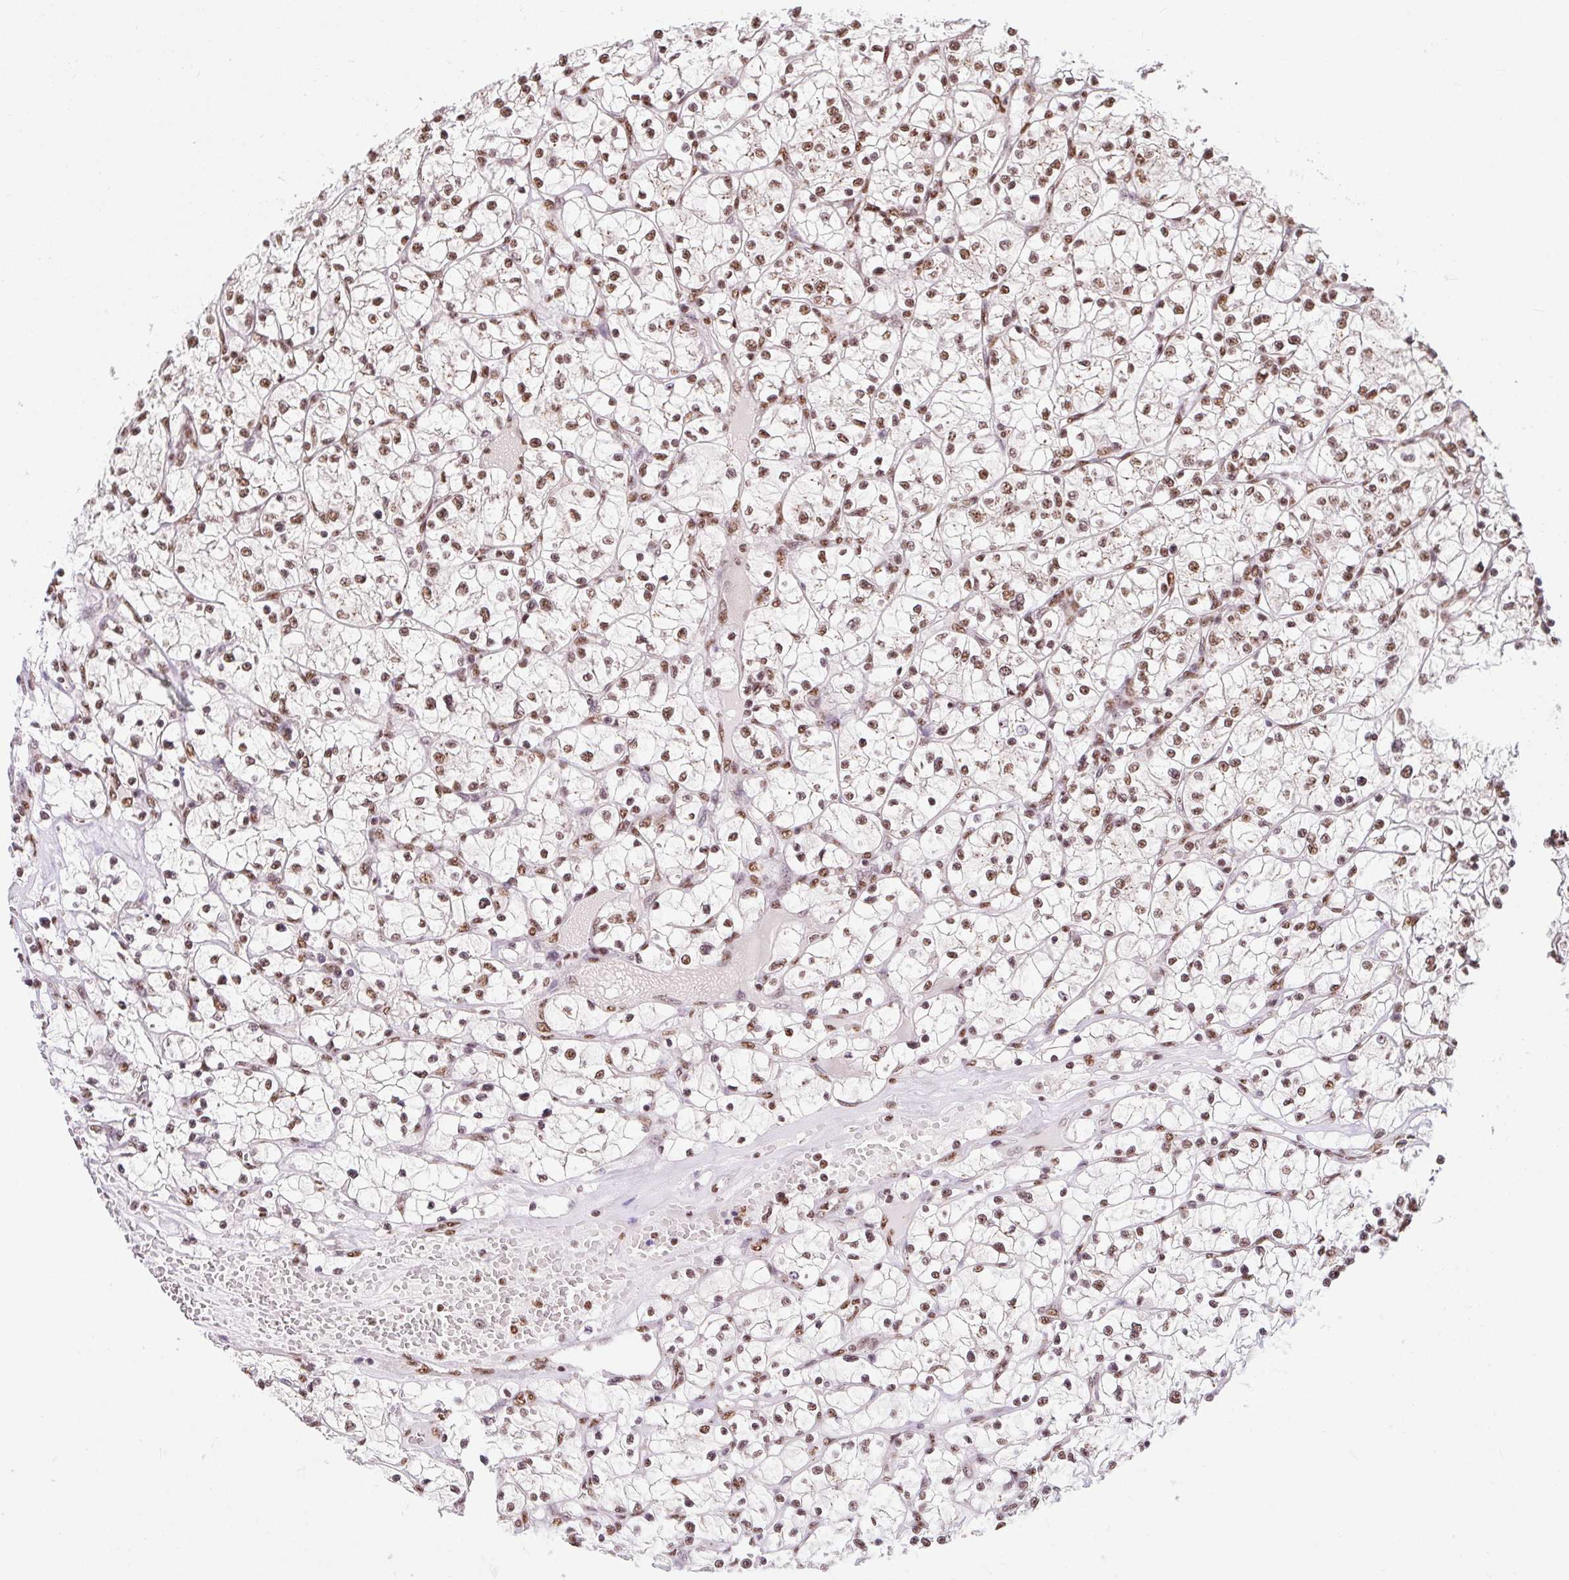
{"staining": {"intensity": "moderate", "quantity": ">75%", "location": "nuclear"}, "tissue": "renal cancer", "cell_type": "Tumor cells", "image_type": "cancer", "snomed": [{"axis": "morphology", "description": "Adenocarcinoma, NOS"}, {"axis": "topography", "description": "Kidney"}], "caption": "Tumor cells reveal medium levels of moderate nuclear positivity in about >75% of cells in human renal adenocarcinoma.", "gene": "BICRA", "patient": {"sex": "female", "age": 64}}